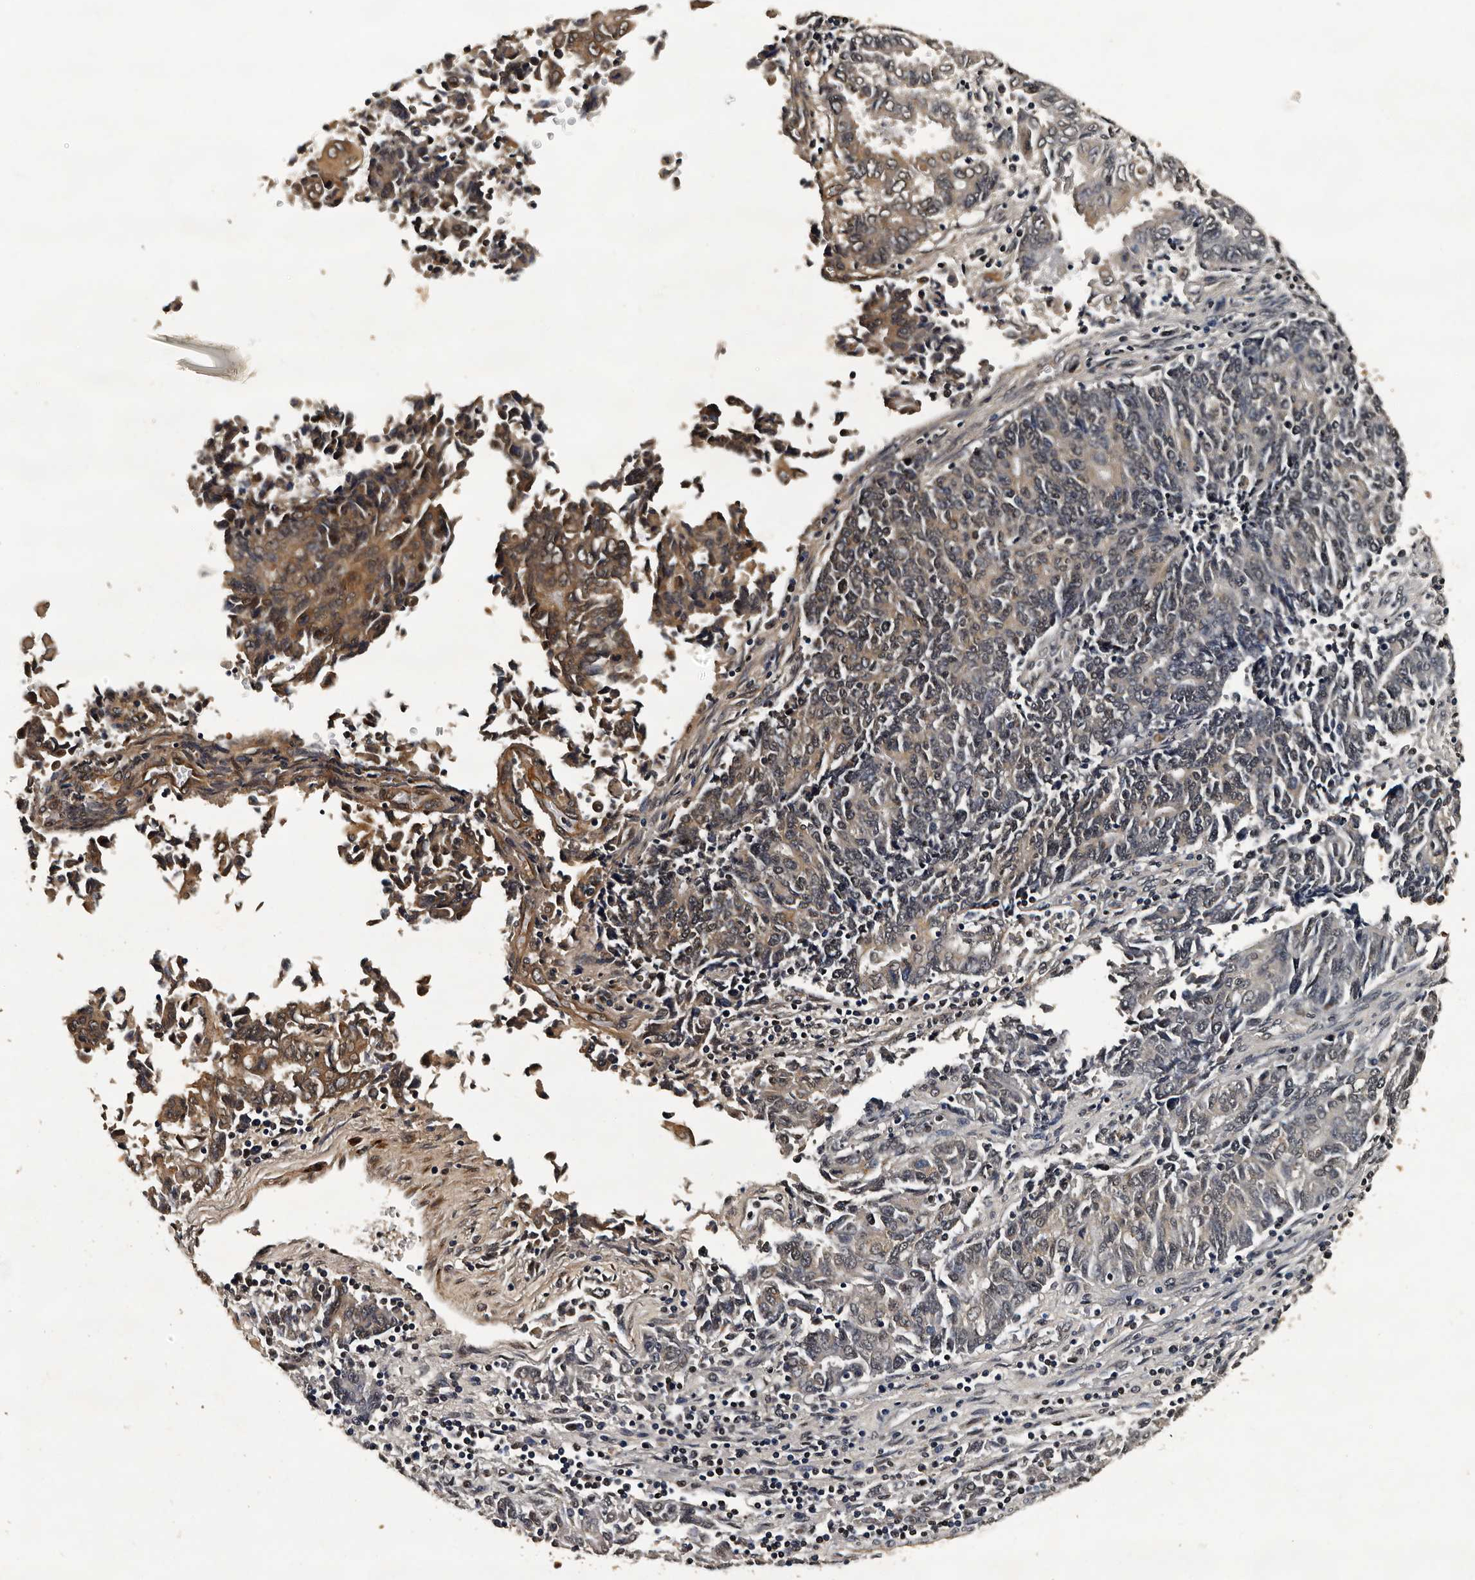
{"staining": {"intensity": "moderate", "quantity": "25%-75%", "location": "cytoplasmic/membranous,nuclear"}, "tissue": "endometrial cancer", "cell_type": "Tumor cells", "image_type": "cancer", "snomed": [{"axis": "morphology", "description": "Adenocarcinoma, NOS"}, {"axis": "topography", "description": "Endometrium"}], "caption": "DAB (3,3'-diaminobenzidine) immunohistochemical staining of human endometrial cancer (adenocarcinoma) reveals moderate cytoplasmic/membranous and nuclear protein staining in approximately 25%-75% of tumor cells. The staining was performed using DAB, with brown indicating positive protein expression. Nuclei are stained blue with hematoxylin.", "gene": "CPNE3", "patient": {"sex": "female", "age": 80}}